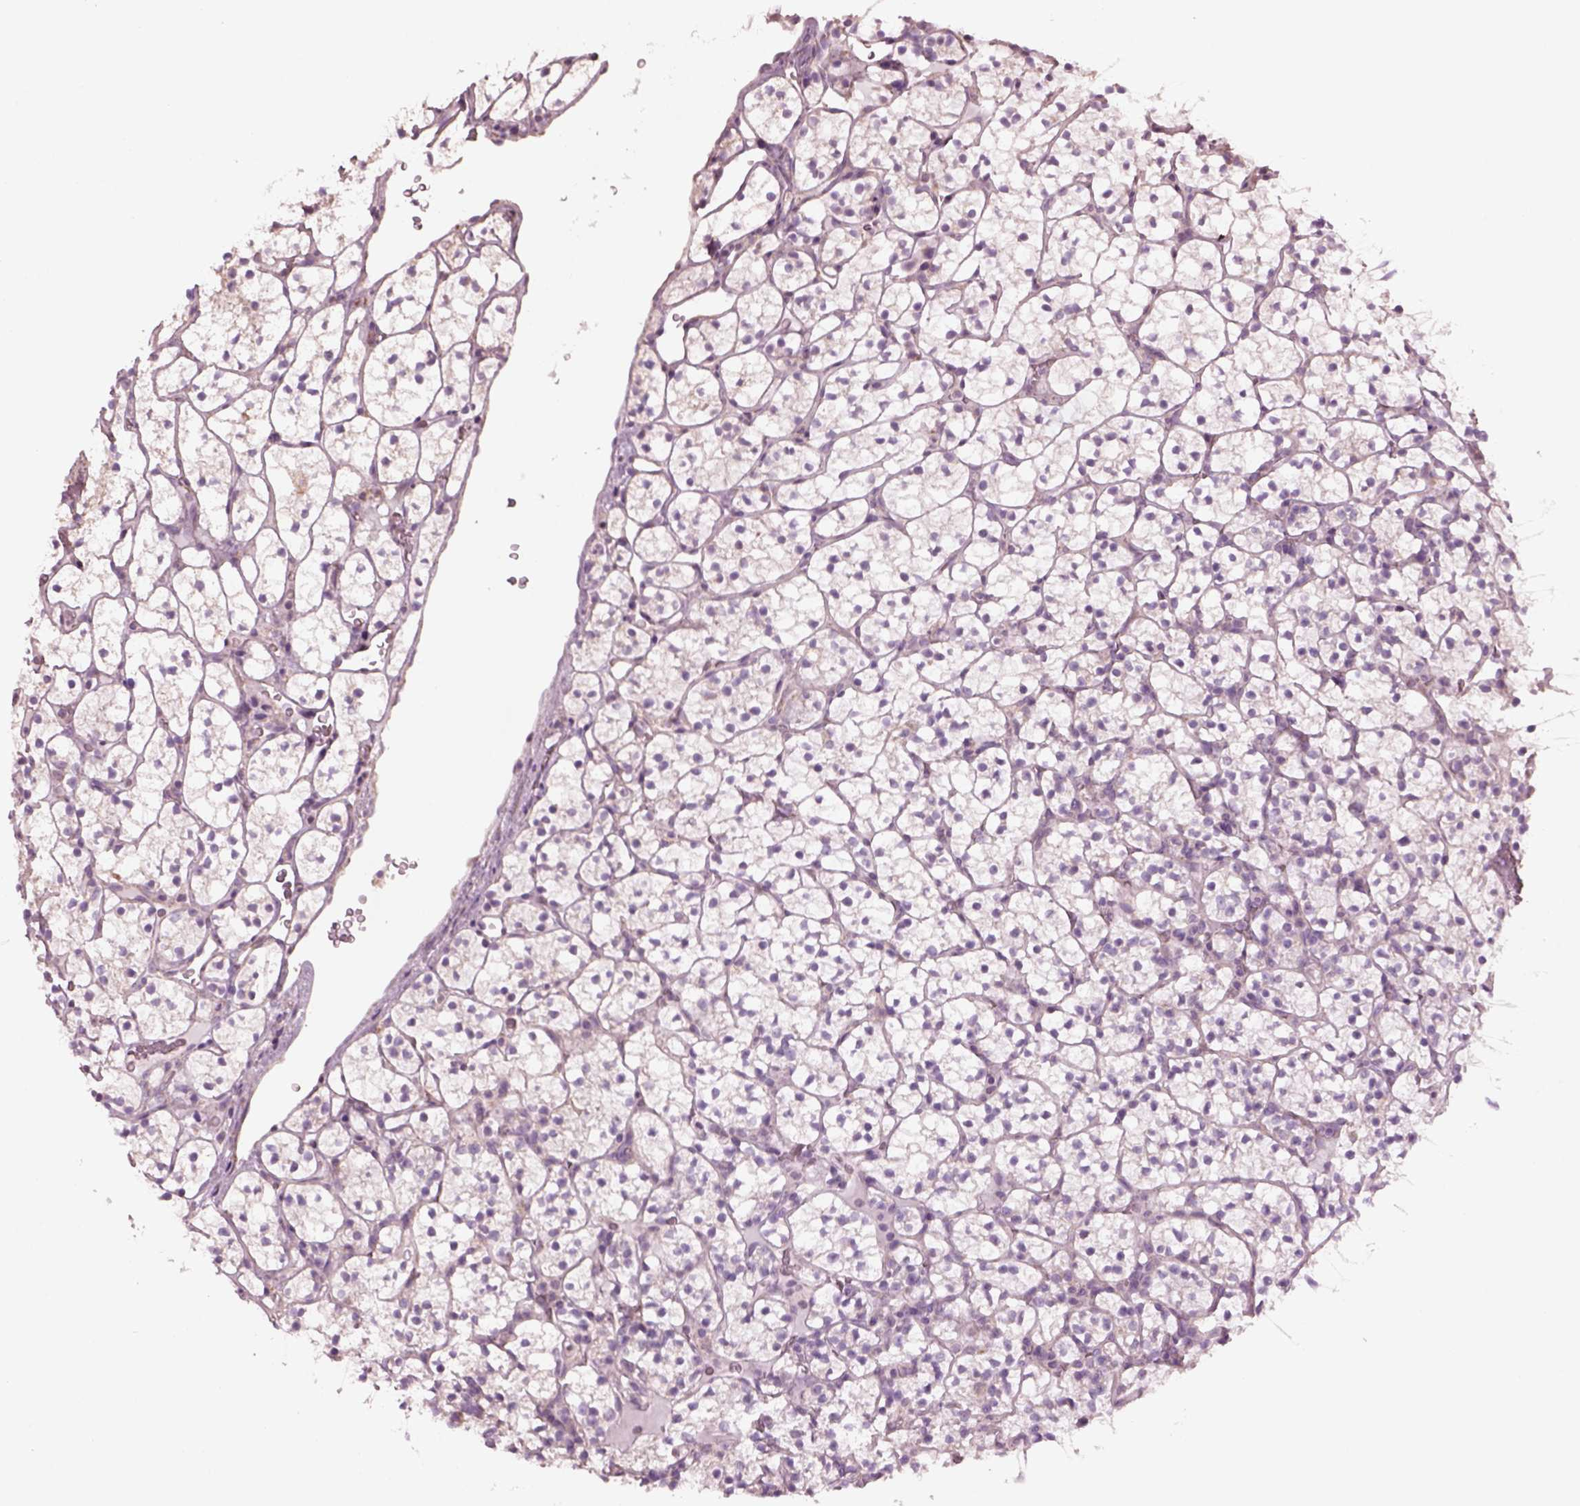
{"staining": {"intensity": "negative", "quantity": "none", "location": "none"}, "tissue": "renal cancer", "cell_type": "Tumor cells", "image_type": "cancer", "snomed": [{"axis": "morphology", "description": "Adenocarcinoma, NOS"}, {"axis": "topography", "description": "Kidney"}], "caption": "The image shows no significant expression in tumor cells of renal adenocarcinoma.", "gene": "SPATA7", "patient": {"sex": "female", "age": 89}}